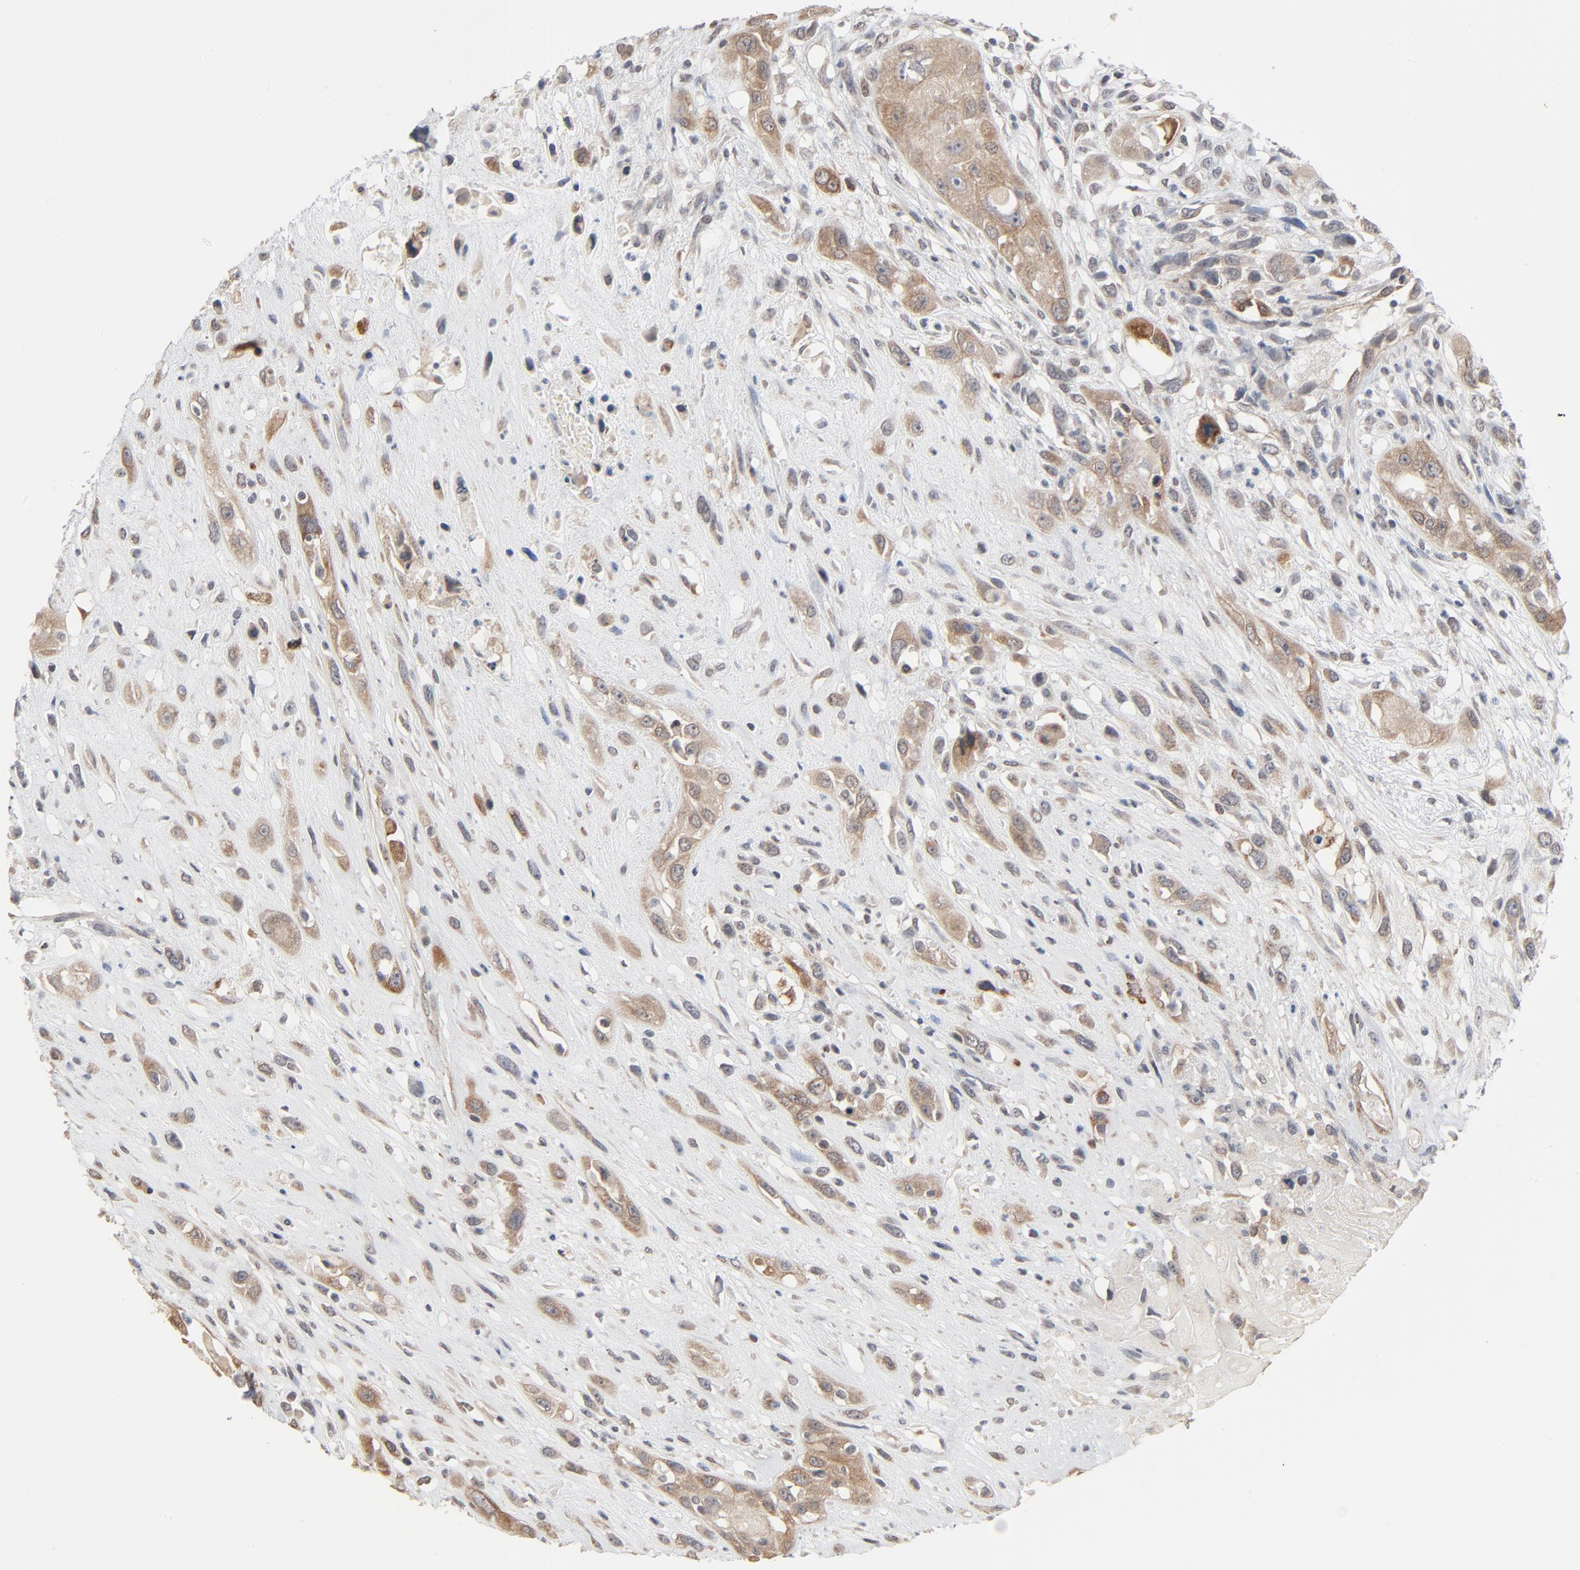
{"staining": {"intensity": "moderate", "quantity": ">75%", "location": "cytoplasmic/membranous"}, "tissue": "head and neck cancer", "cell_type": "Tumor cells", "image_type": "cancer", "snomed": [{"axis": "morphology", "description": "Necrosis, NOS"}, {"axis": "morphology", "description": "Neoplasm, malignant, NOS"}, {"axis": "topography", "description": "Salivary gland"}, {"axis": "topography", "description": "Head-Neck"}], "caption": "Protein staining of head and neck cancer tissue displays moderate cytoplasmic/membranous positivity in approximately >75% of tumor cells.", "gene": "ITPR3", "patient": {"sex": "male", "age": 43}}